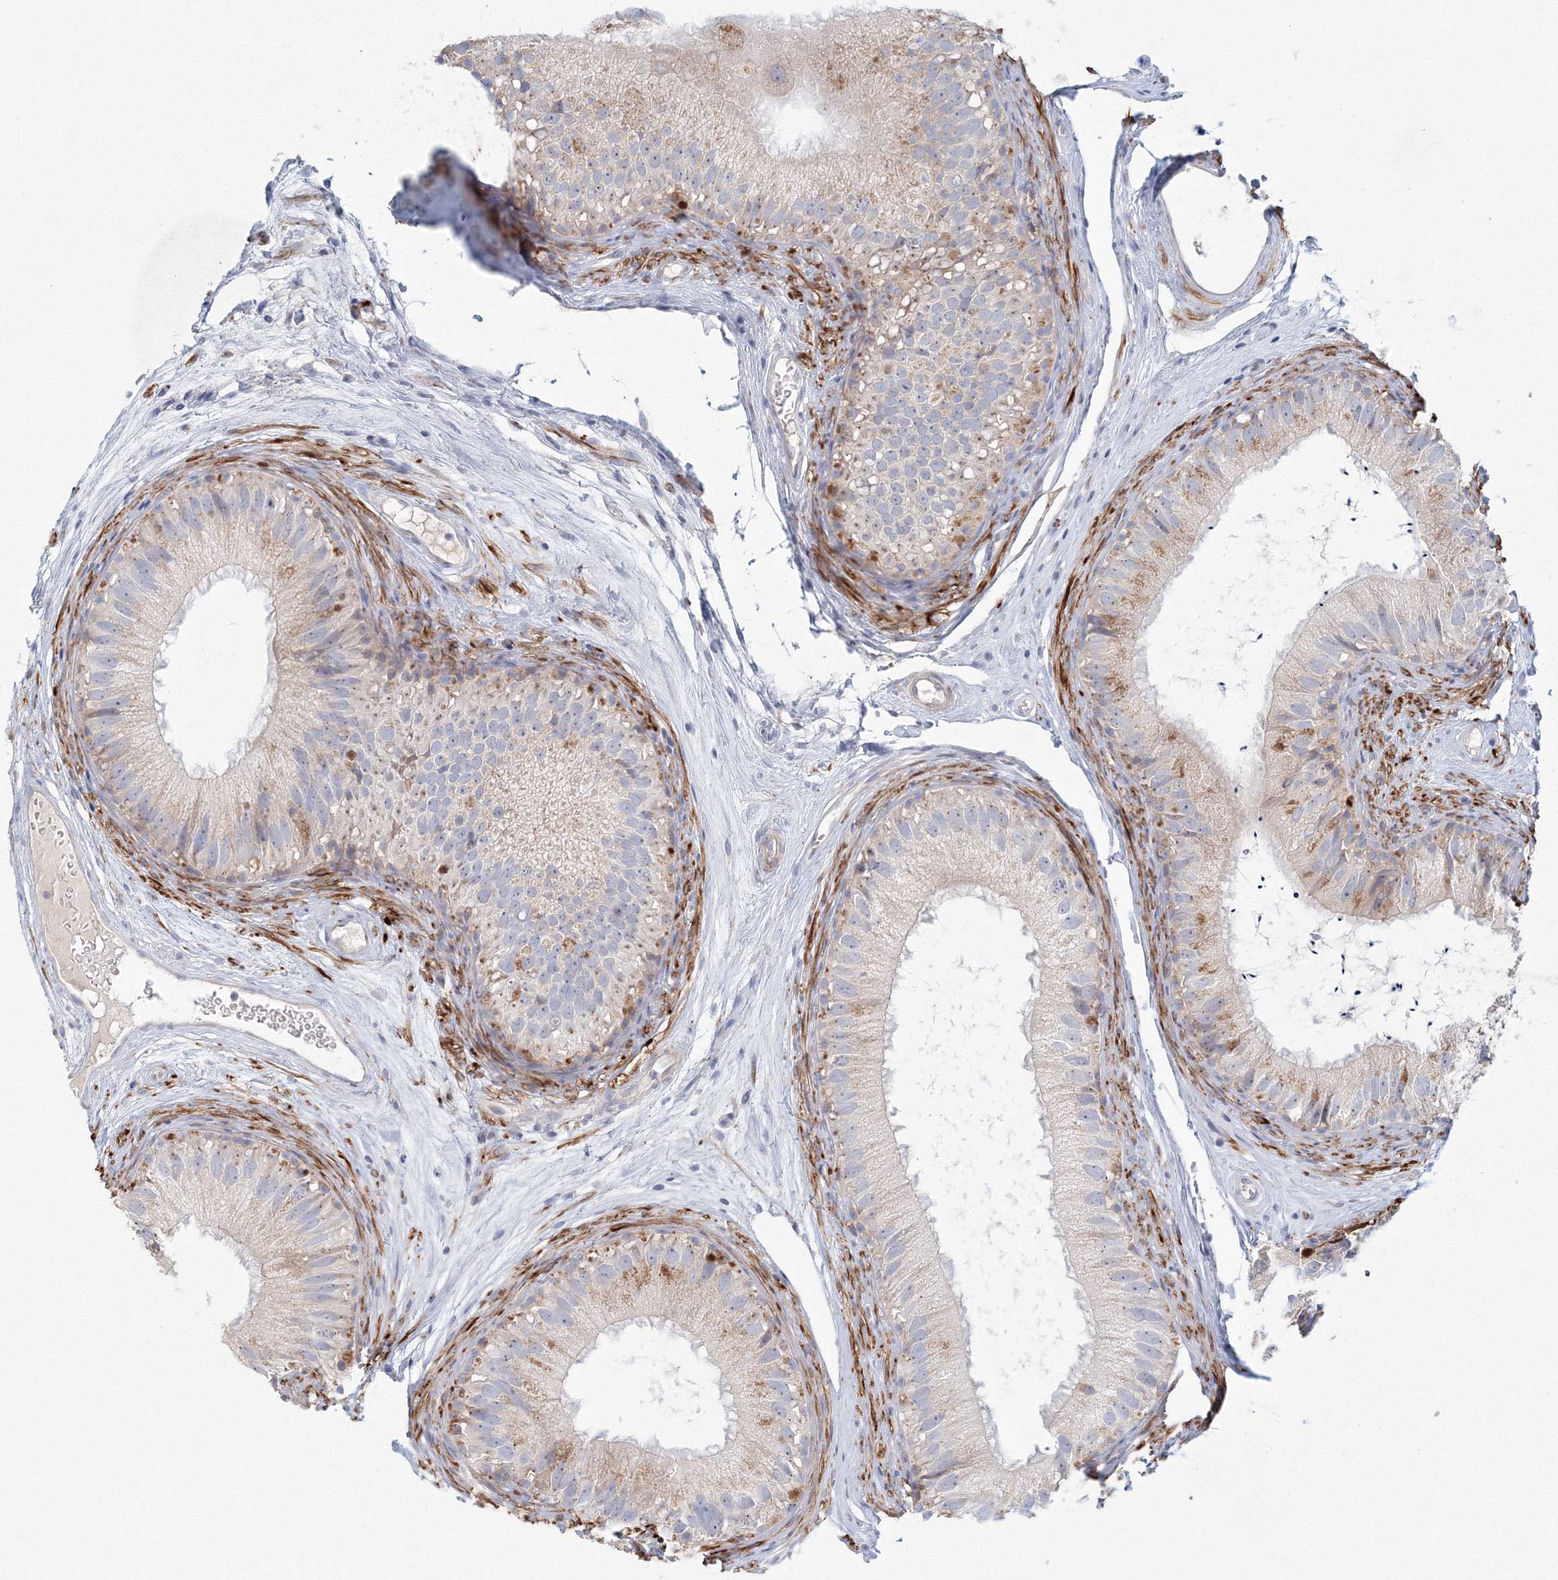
{"staining": {"intensity": "weak", "quantity": "<25%", "location": "cytoplasmic/membranous"}, "tissue": "epididymis", "cell_type": "Glandular cells", "image_type": "normal", "snomed": [{"axis": "morphology", "description": "Normal tissue, NOS"}, {"axis": "topography", "description": "Epididymis"}], "caption": "DAB (3,3'-diaminobenzidine) immunohistochemical staining of benign human epididymis shows no significant positivity in glandular cells. (Stains: DAB IHC with hematoxylin counter stain, Microscopy: brightfield microscopy at high magnification).", "gene": "TACC2", "patient": {"sex": "male", "age": 77}}